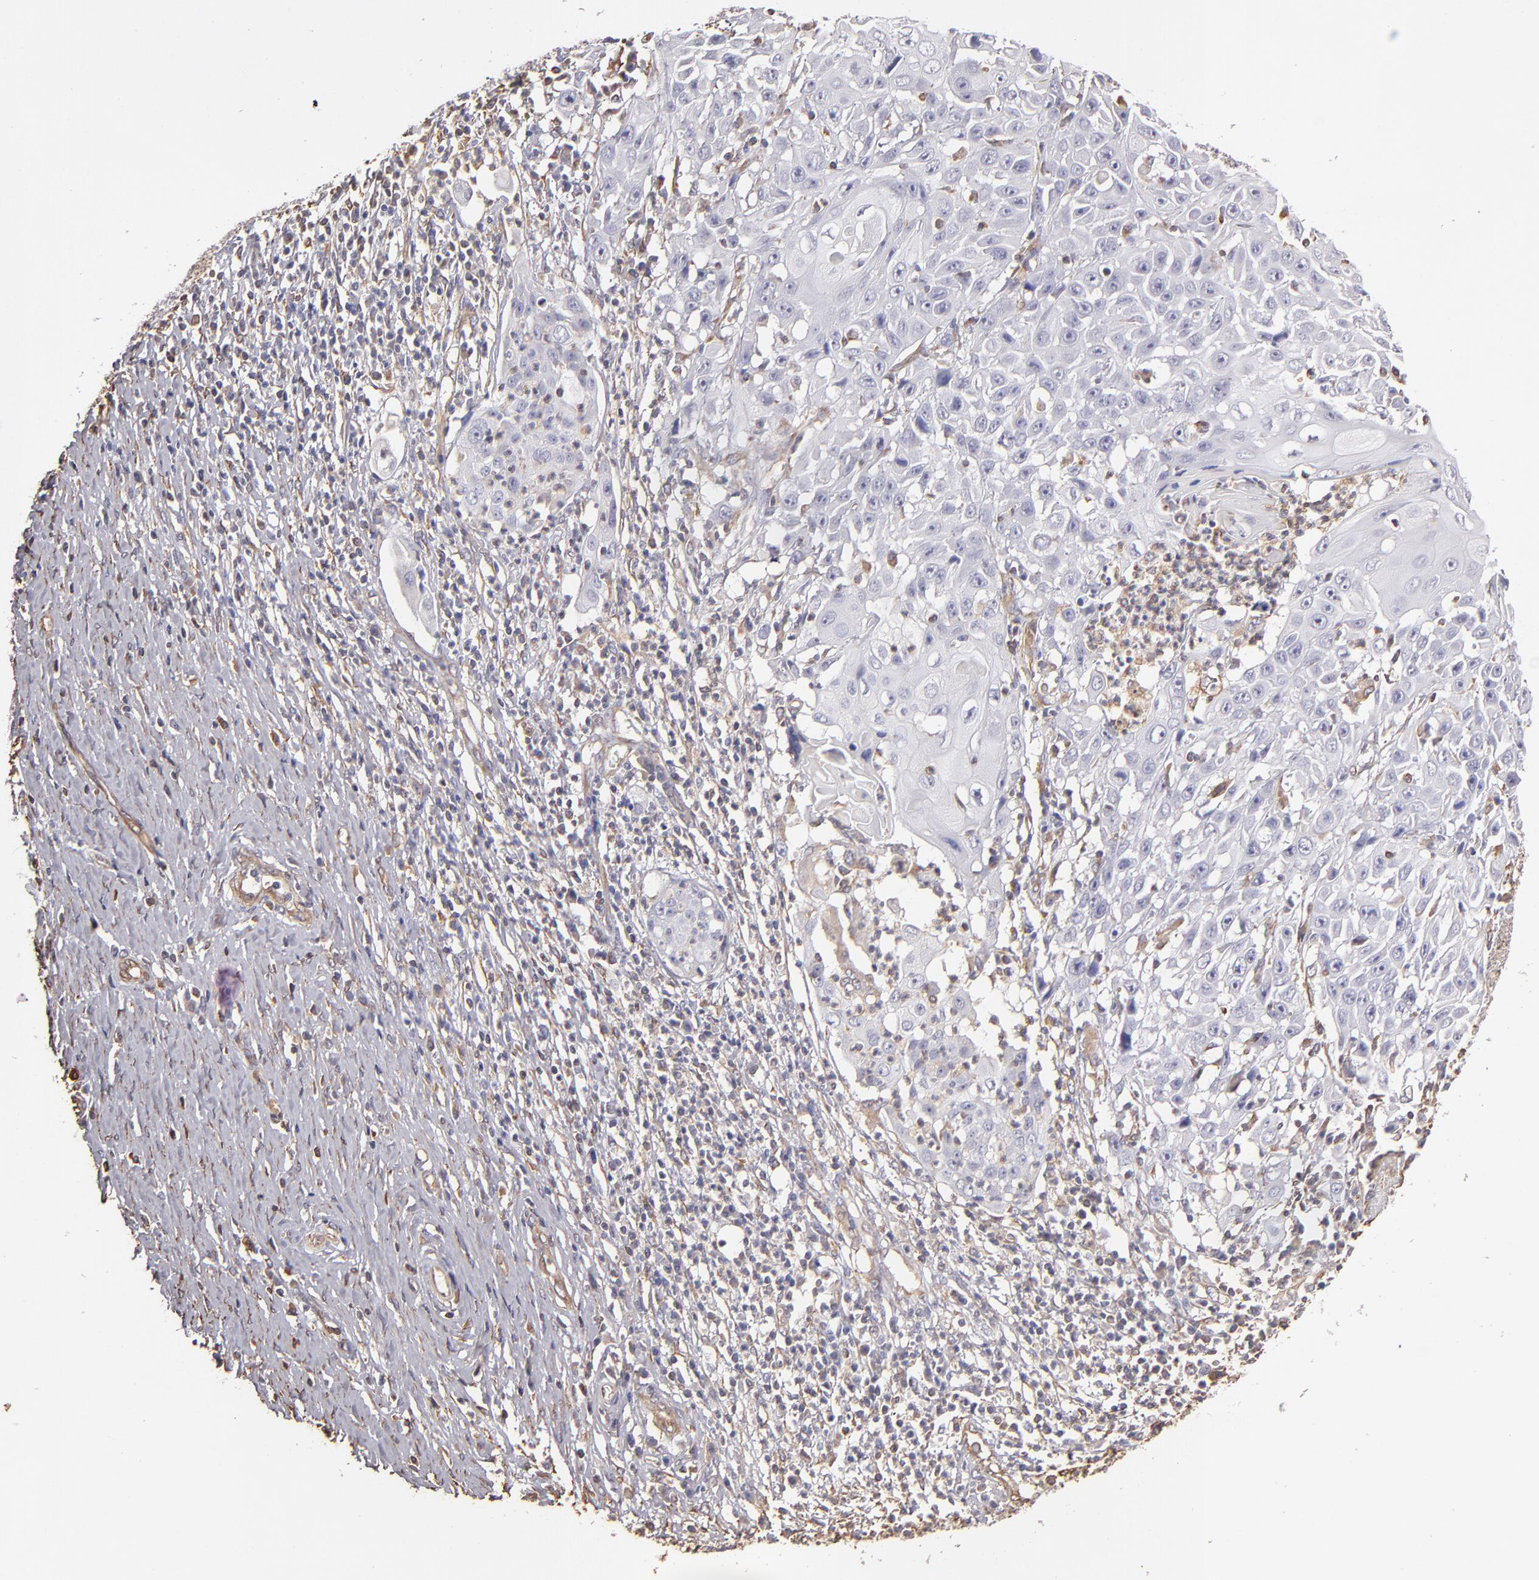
{"staining": {"intensity": "negative", "quantity": "none", "location": "none"}, "tissue": "cervical cancer", "cell_type": "Tumor cells", "image_type": "cancer", "snomed": [{"axis": "morphology", "description": "Squamous cell carcinoma, NOS"}, {"axis": "topography", "description": "Cervix"}], "caption": "A high-resolution image shows IHC staining of squamous cell carcinoma (cervical), which reveals no significant expression in tumor cells.", "gene": "ABCC1", "patient": {"sex": "female", "age": 39}}